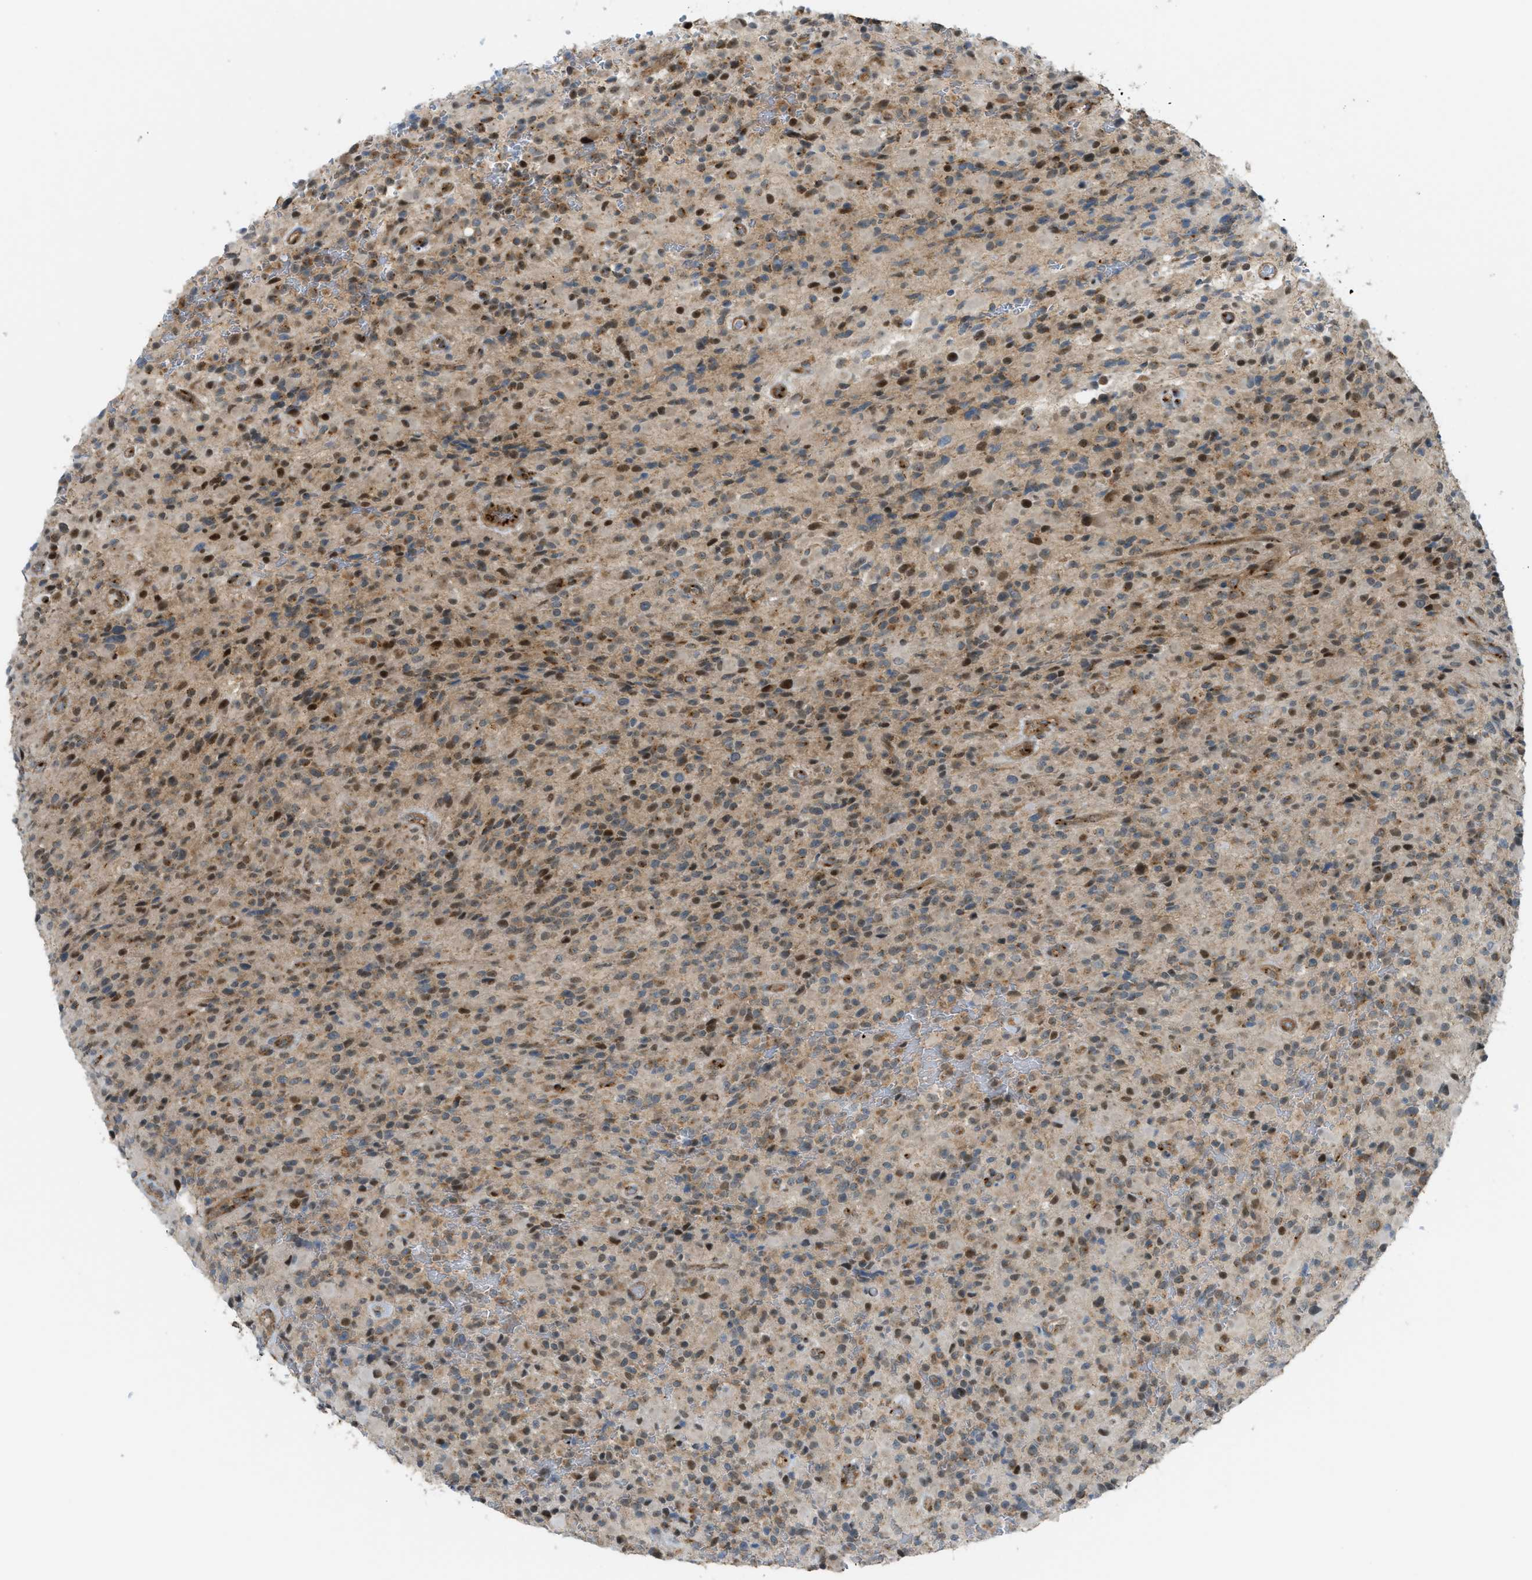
{"staining": {"intensity": "moderate", "quantity": ">75%", "location": "nuclear"}, "tissue": "glioma", "cell_type": "Tumor cells", "image_type": "cancer", "snomed": [{"axis": "morphology", "description": "Glioma, malignant, High grade"}, {"axis": "topography", "description": "Brain"}], "caption": "There is medium levels of moderate nuclear positivity in tumor cells of glioma, as demonstrated by immunohistochemical staining (brown color).", "gene": "CCDC186", "patient": {"sex": "male", "age": 71}}